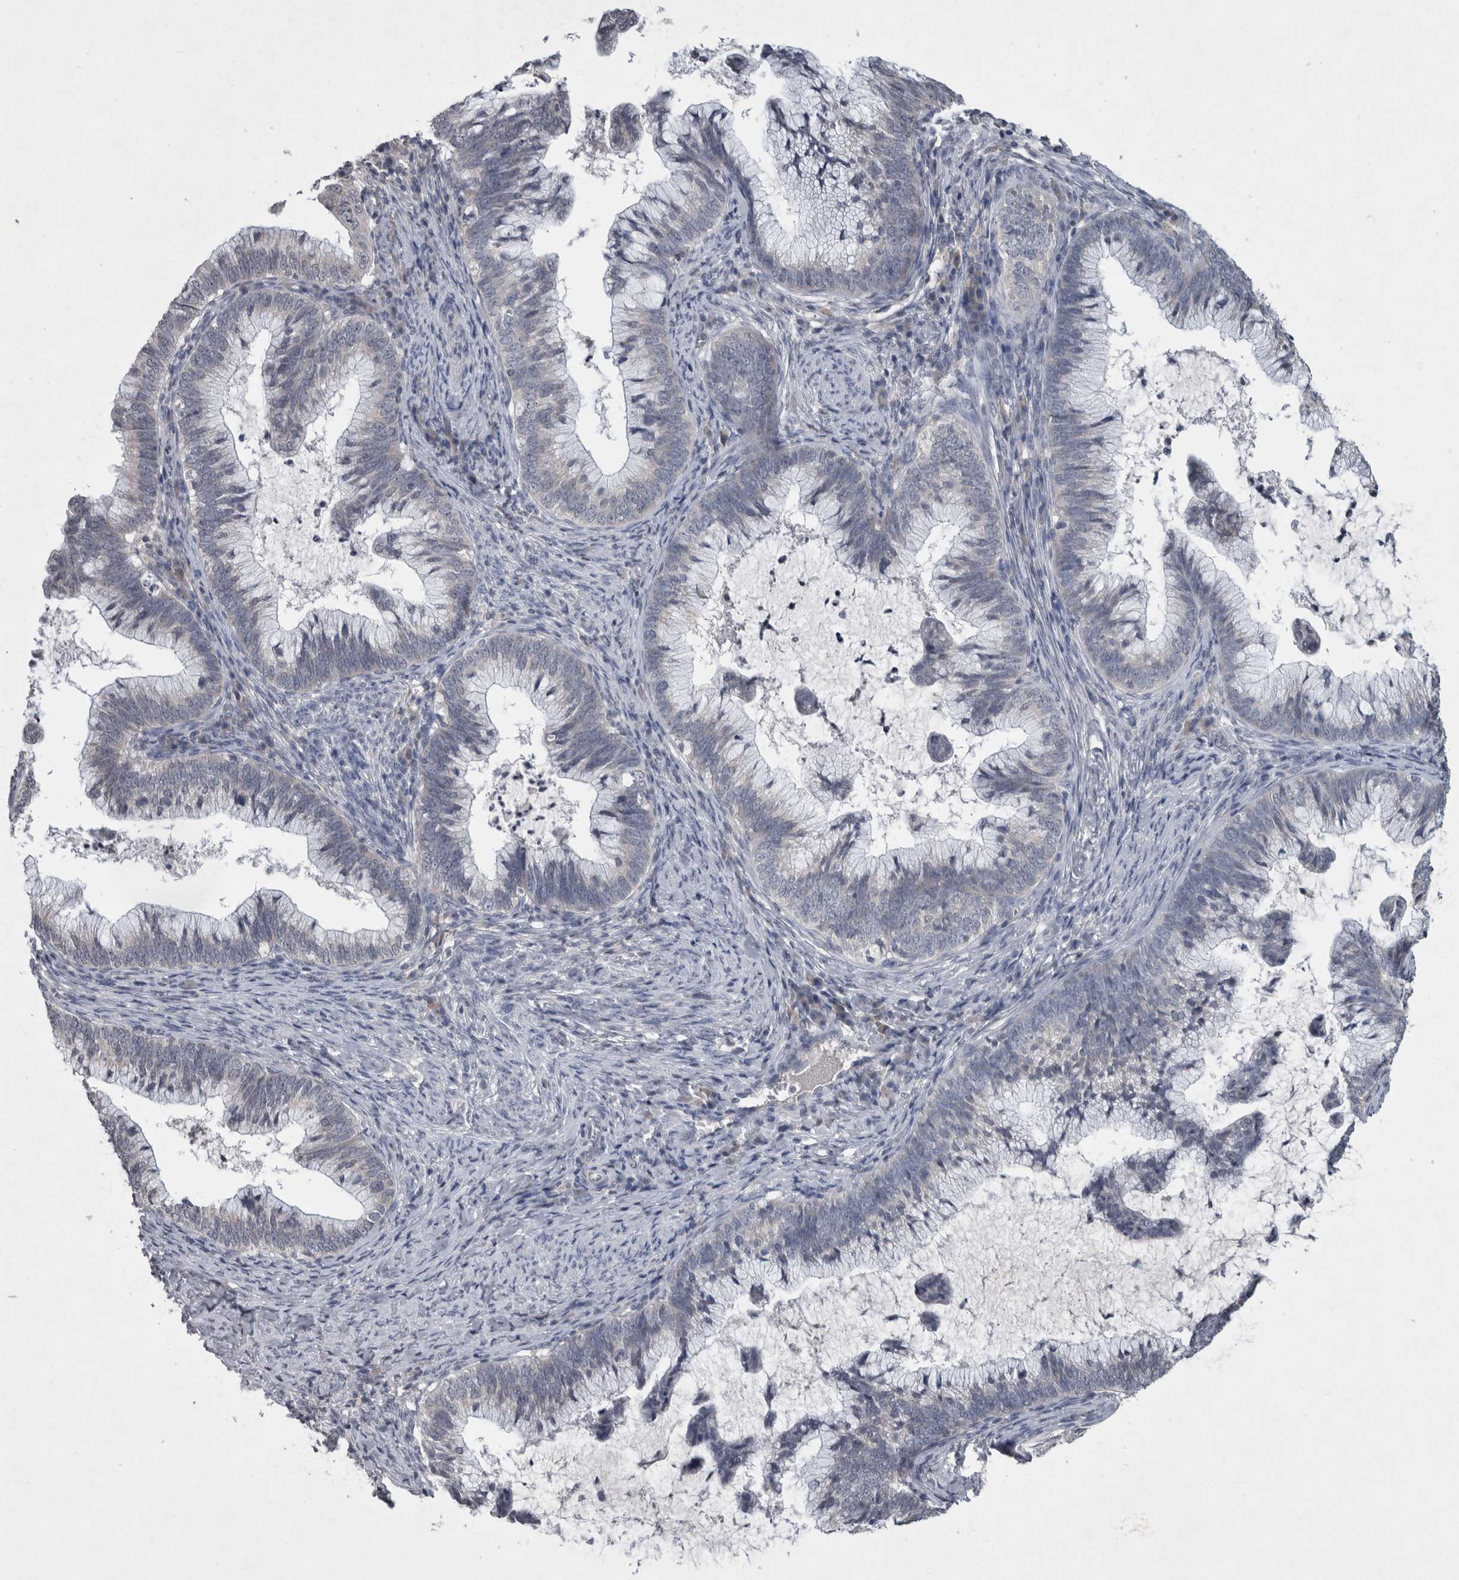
{"staining": {"intensity": "negative", "quantity": "none", "location": "none"}, "tissue": "cervical cancer", "cell_type": "Tumor cells", "image_type": "cancer", "snomed": [{"axis": "morphology", "description": "Adenocarcinoma, NOS"}, {"axis": "topography", "description": "Cervix"}], "caption": "DAB immunohistochemical staining of human cervical cancer (adenocarcinoma) reveals no significant staining in tumor cells.", "gene": "WNT7A", "patient": {"sex": "female", "age": 36}}